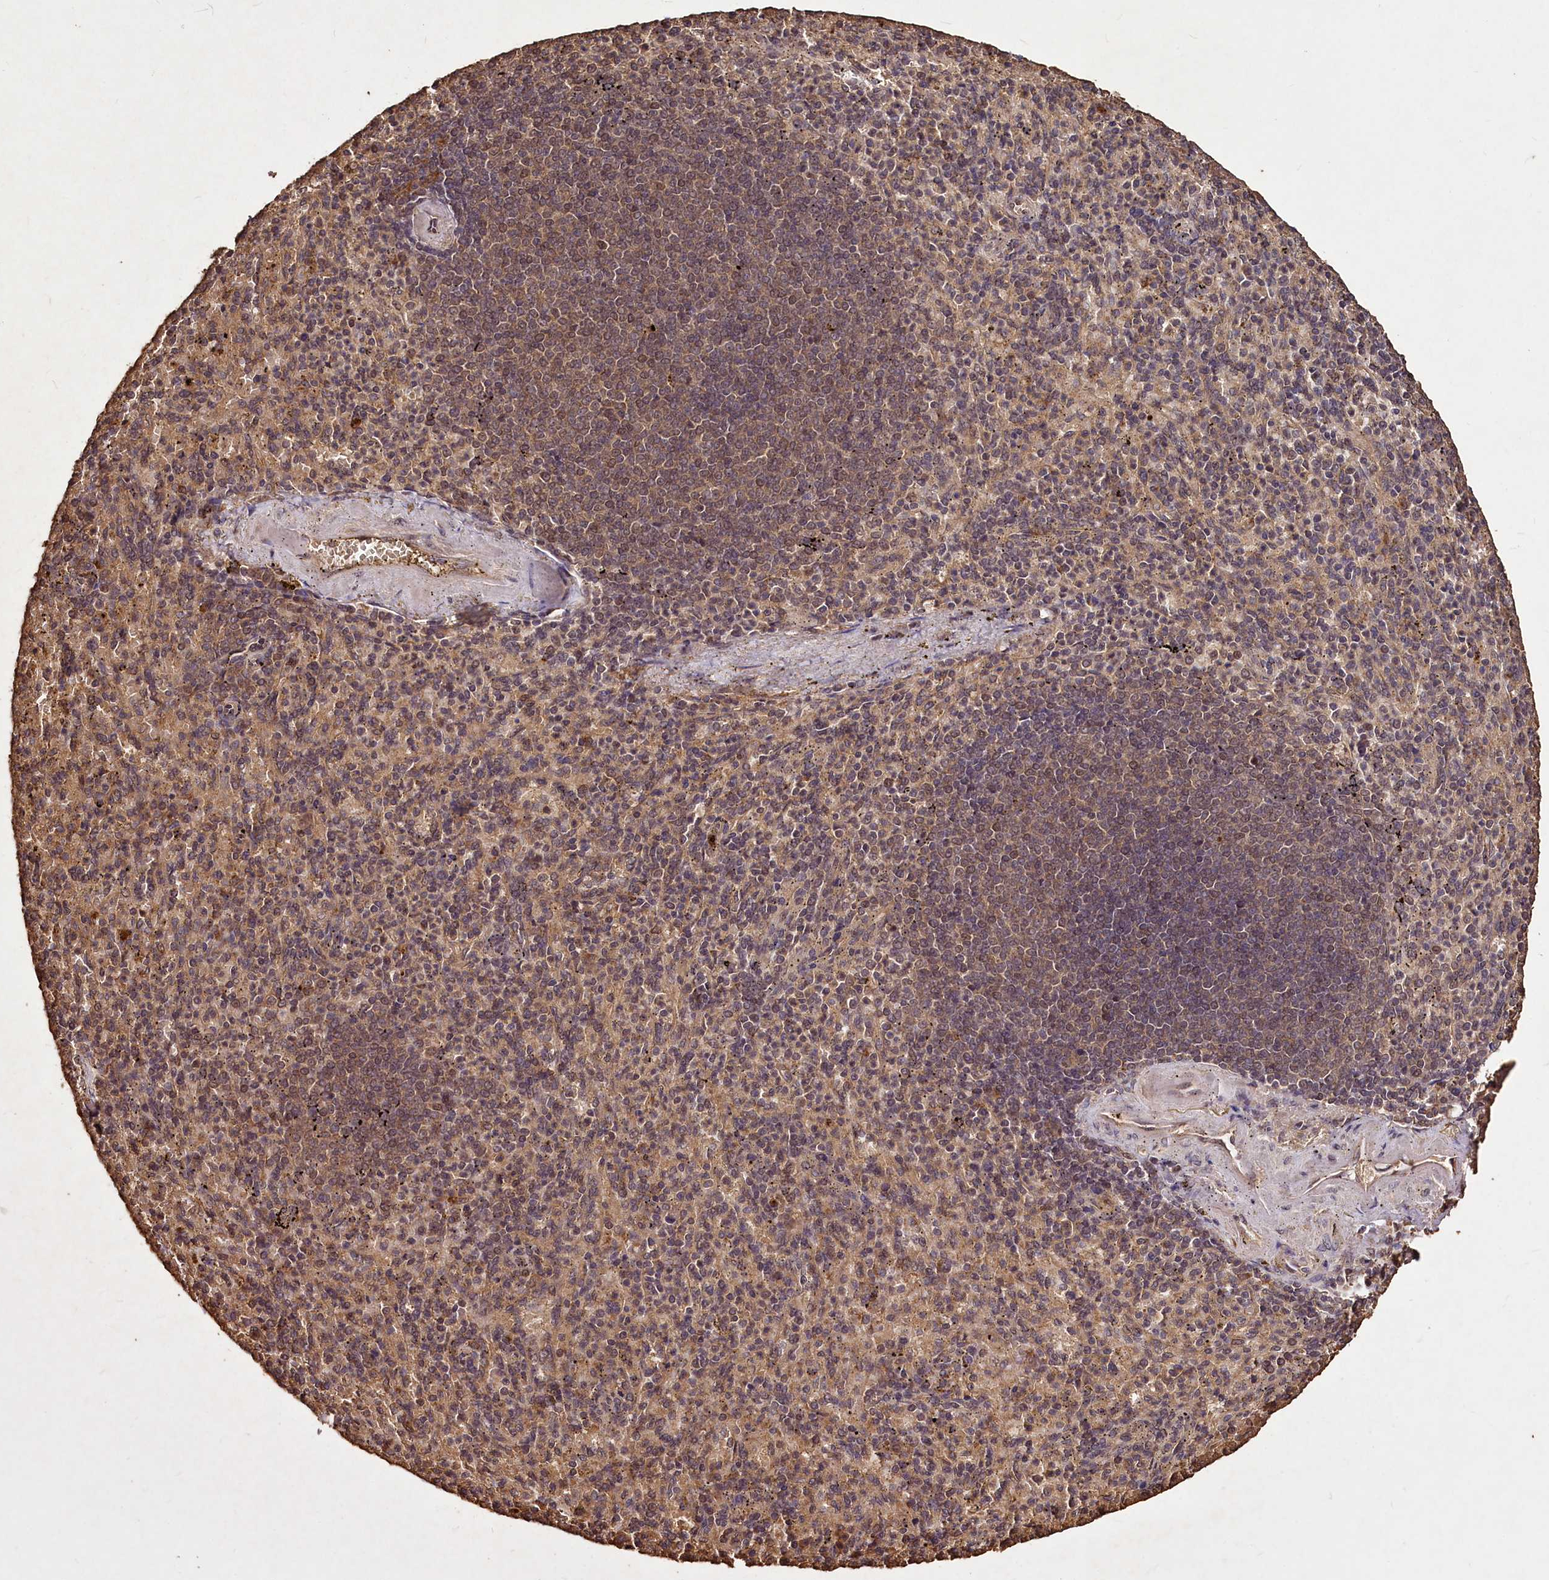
{"staining": {"intensity": "moderate", "quantity": ">75%", "location": "cytoplasmic/membranous,nuclear"}, "tissue": "spleen", "cell_type": "Cells in red pulp", "image_type": "normal", "snomed": [{"axis": "morphology", "description": "Normal tissue, NOS"}, {"axis": "topography", "description": "Spleen"}], "caption": "Immunohistochemistry (DAB) staining of normal spleen reveals moderate cytoplasmic/membranous,nuclear protein expression in about >75% of cells in red pulp. (DAB (3,3'-diaminobenzidine) = brown stain, brightfield microscopy at high magnification).", "gene": "VPS51", "patient": {"sex": "female", "age": 74}}